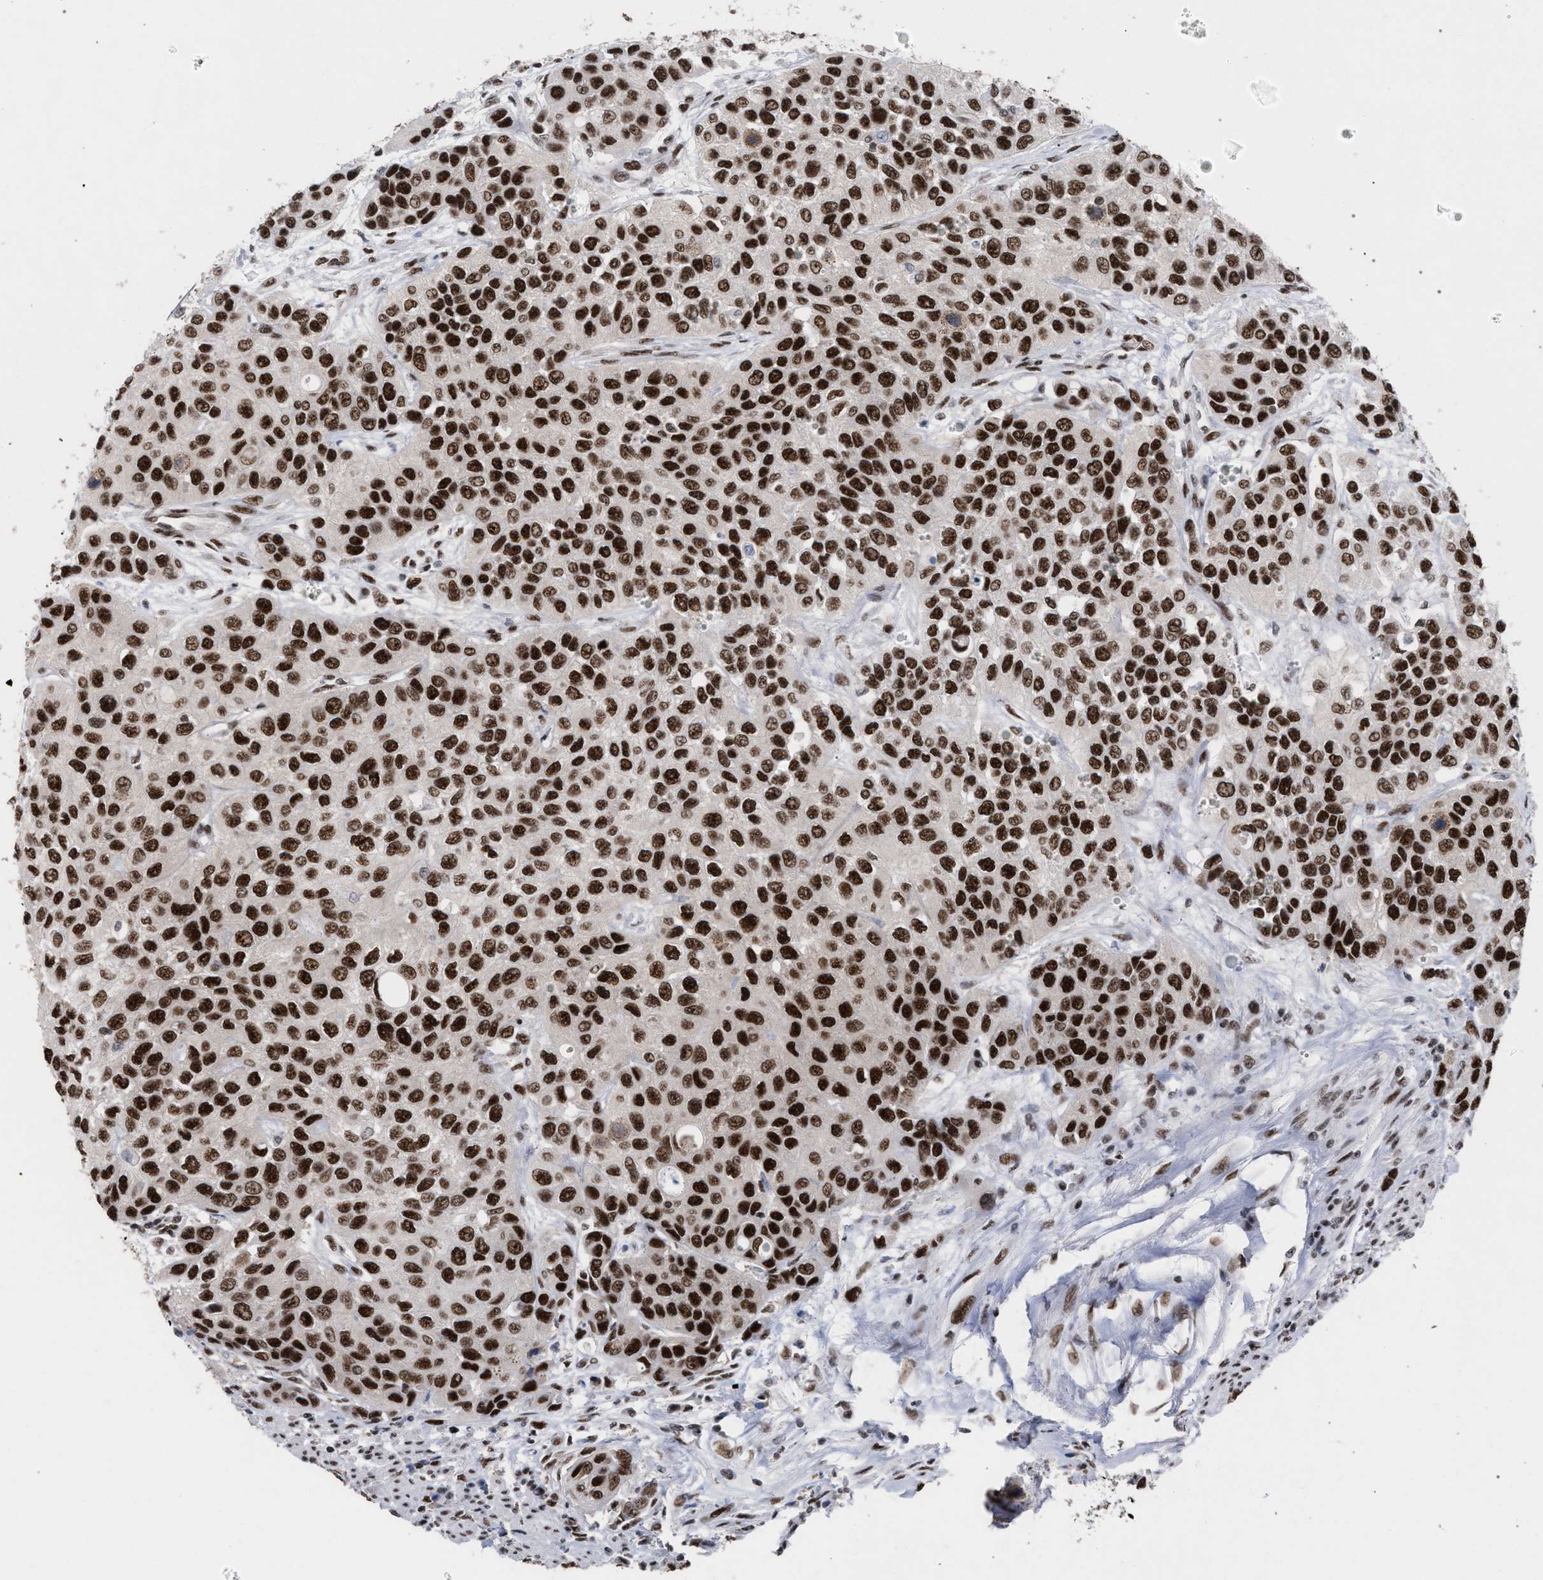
{"staining": {"intensity": "strong", "quantity": ">75%", "location": "nuclear"}, "tissue": "urothelial cancer", "cell_type": "Tumor cells", "image_type": "cancer", "snomed": [{"axis": "morphology", "description": "Urothelial carcinoma, High grade"}, {"axis": "topography", "description": "Urinary bladder"}], "caption": "The immunohistochemical stain highlights strong nuclear staining in tumor cells of urothelial carcinoma (high-grade) tissue.", "gene": "SCAF4", "patient": {"sex": "female", "age": 56}}